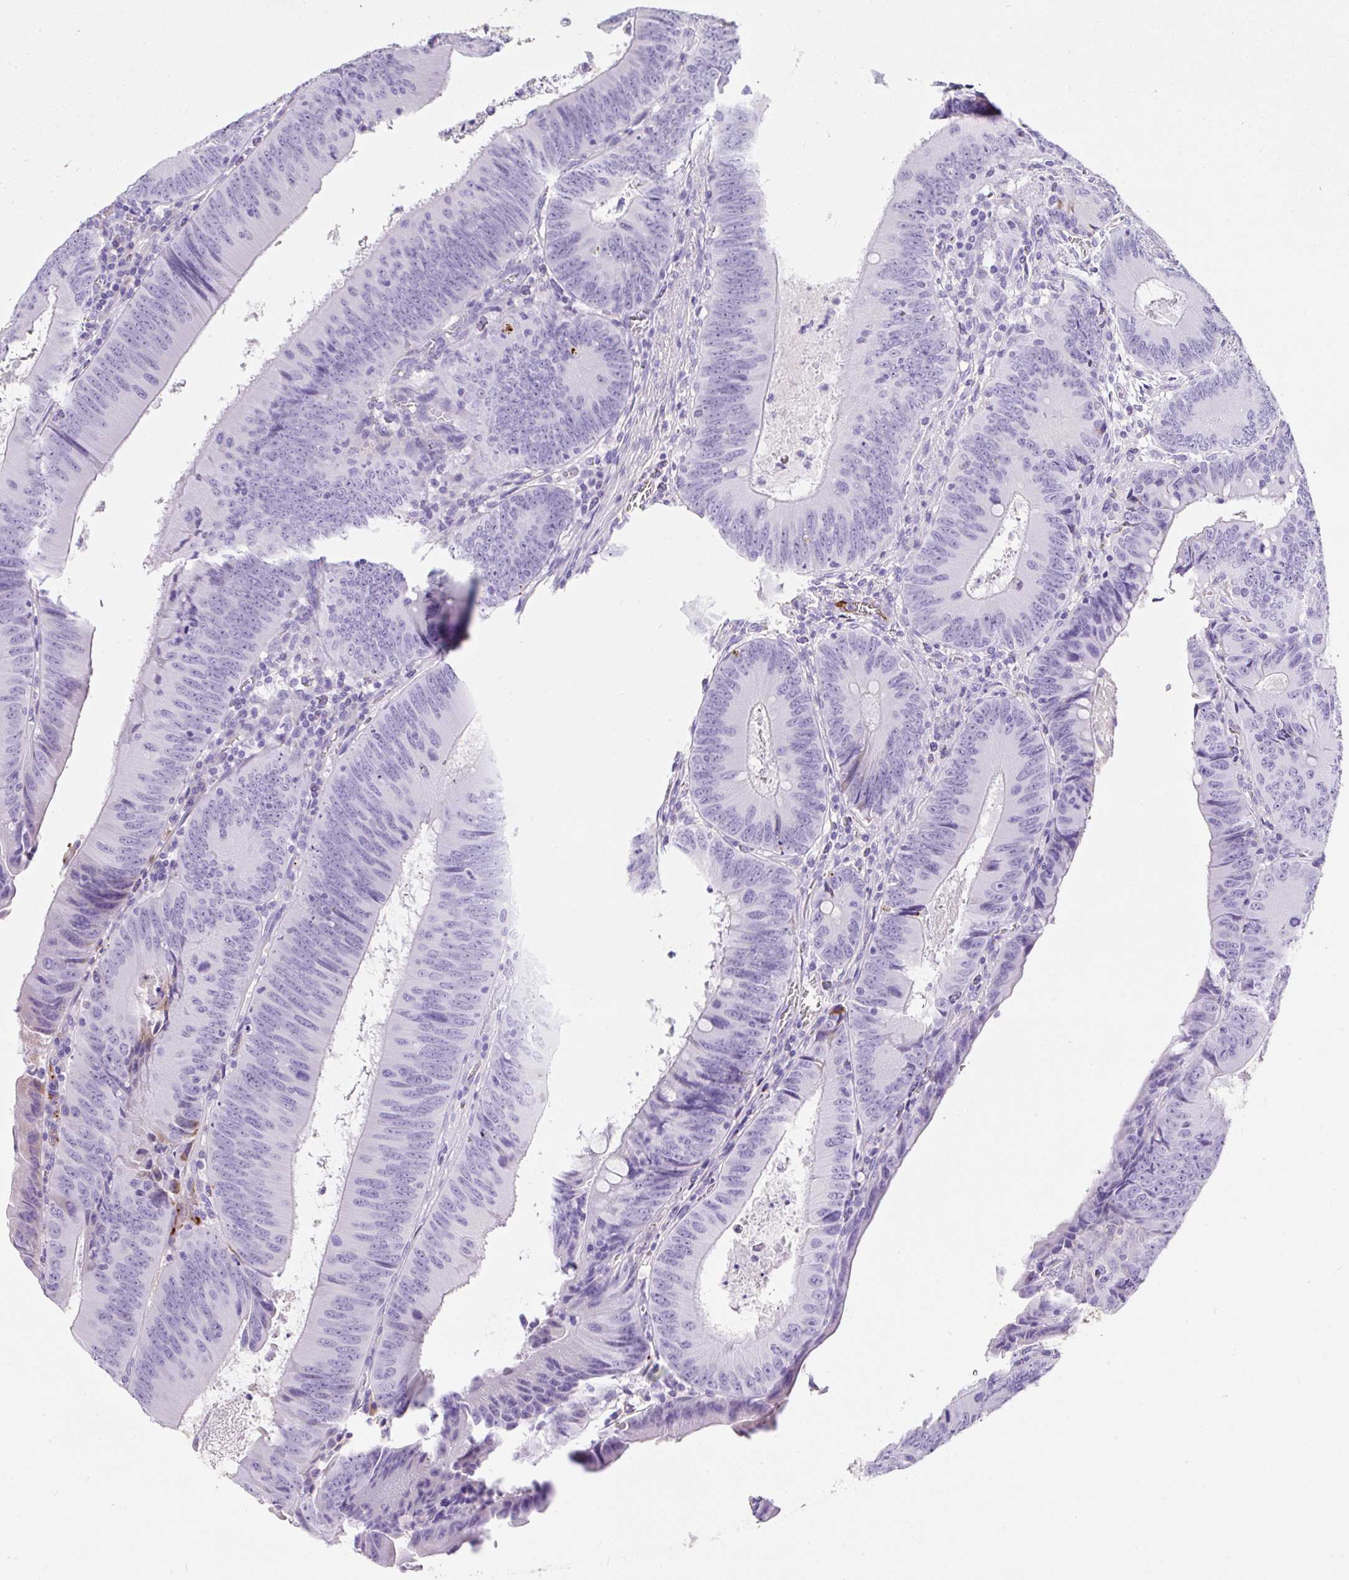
{"staining": {"intensity": "negative", "quantity": "none", "location": "none"}, "tissue": "colorectal cancer", "cell_type": "Tumor cells", "image_type": "cancer", "snomed": [{"axis": "morphology", "description": "Adenocarcinoma, NOS"}, {"axis": "topography", "description": "Rectum"}], "caption": "Colorectal adenocarcinoma was stained to show a protein in brown. There is no significant staining in tumor cells.", "gene": "APOC4-APOC2", "patient": {"sex": "female", "age": 72}}